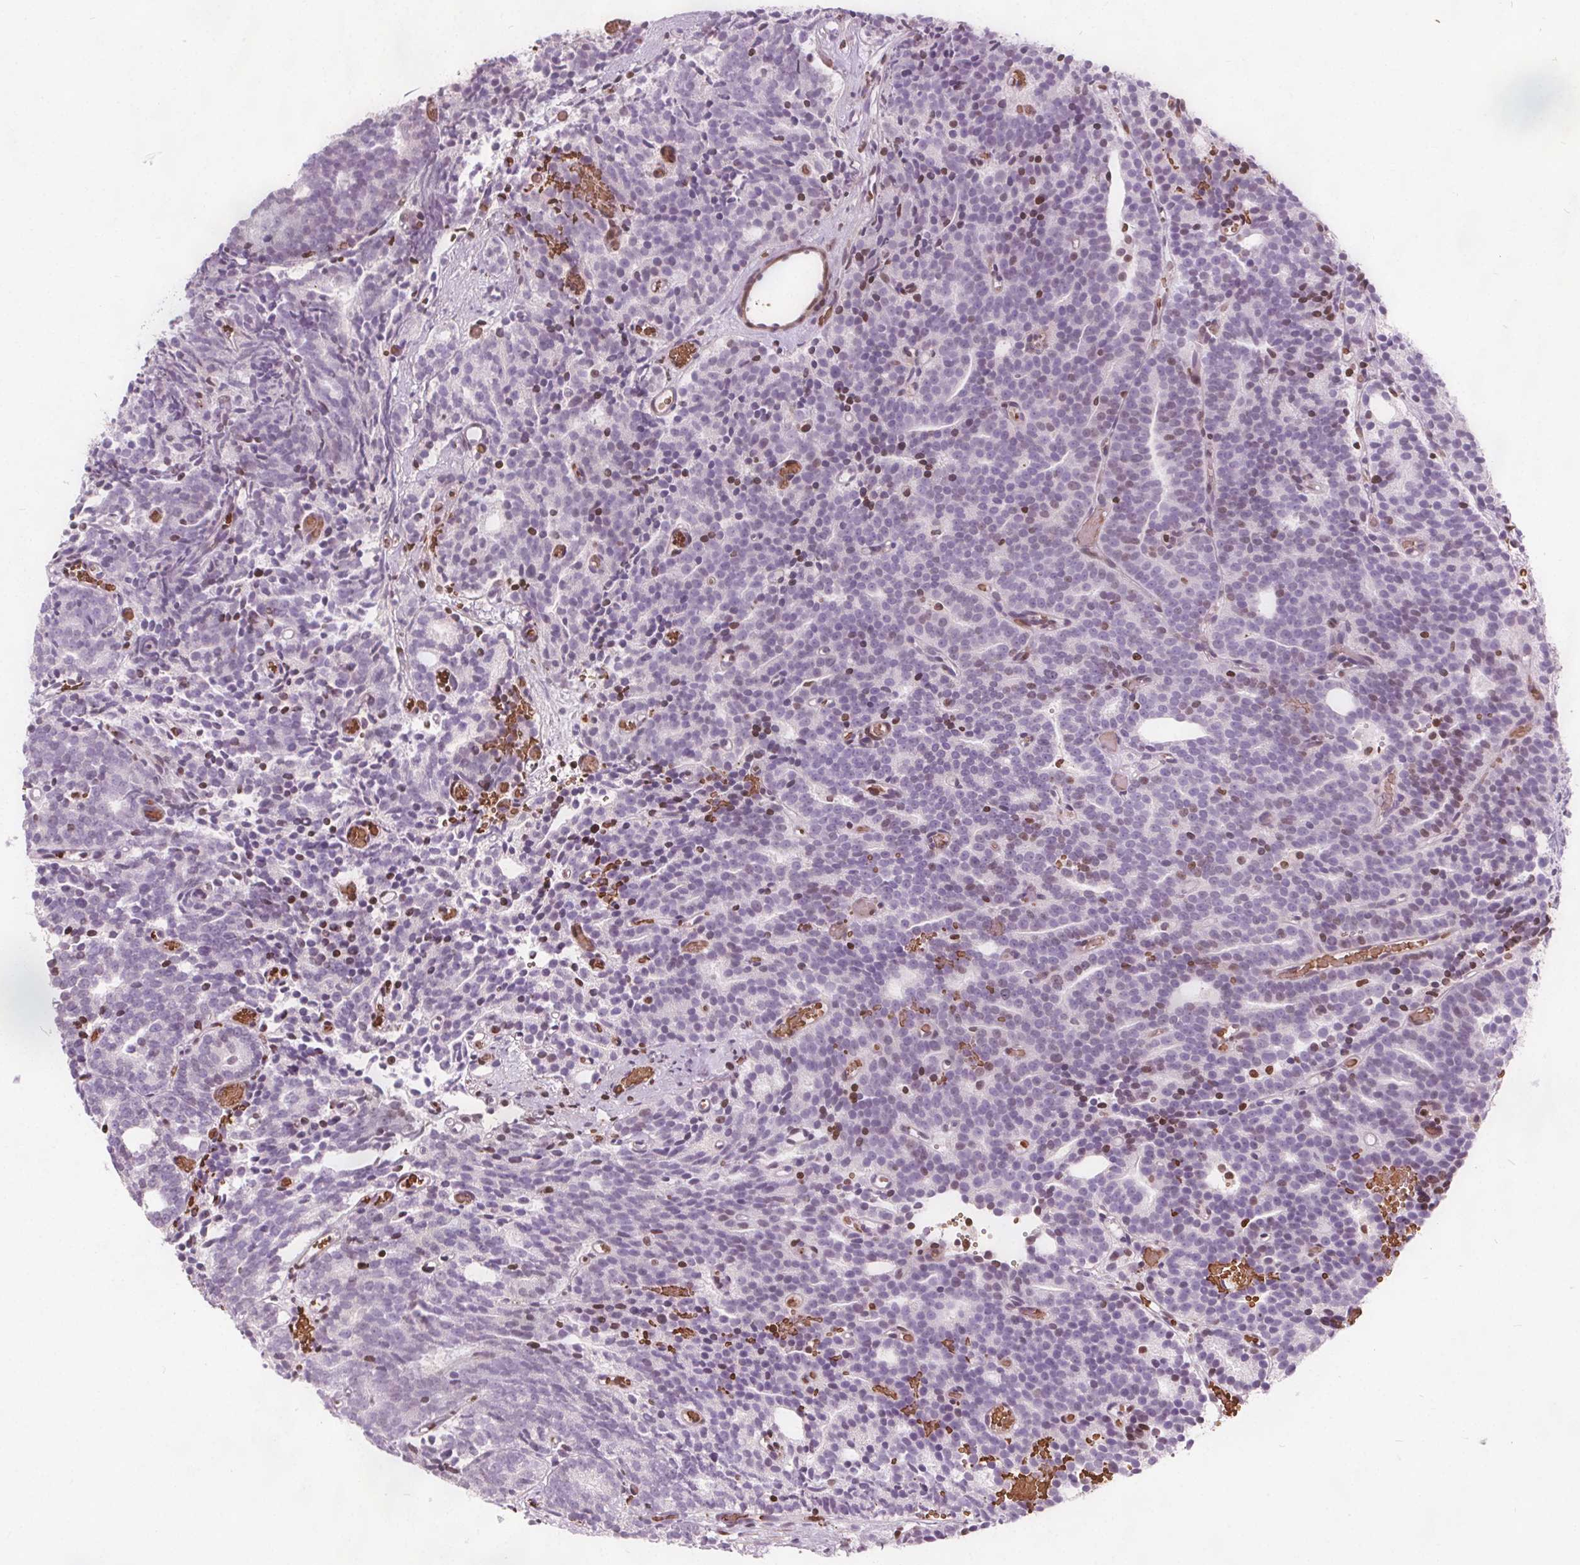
{"staining": {"intensity": "negative", "quantity": "none", "location": "none"}, "tissue": "prostate cancer", "cell_type": "Tumor cells", "image_type": "cancer", "snomed": [{"axis": "morphology", "description": "Adenocarcinoma, High grade"}, {"axis": "topography", "description": "Prostate"}], "caption": "This is an IHC image of prostate cancer. There is no expression in tumor cells.", "gene": "ISLR2", "patient": {"sex": "male", "age": 53}}